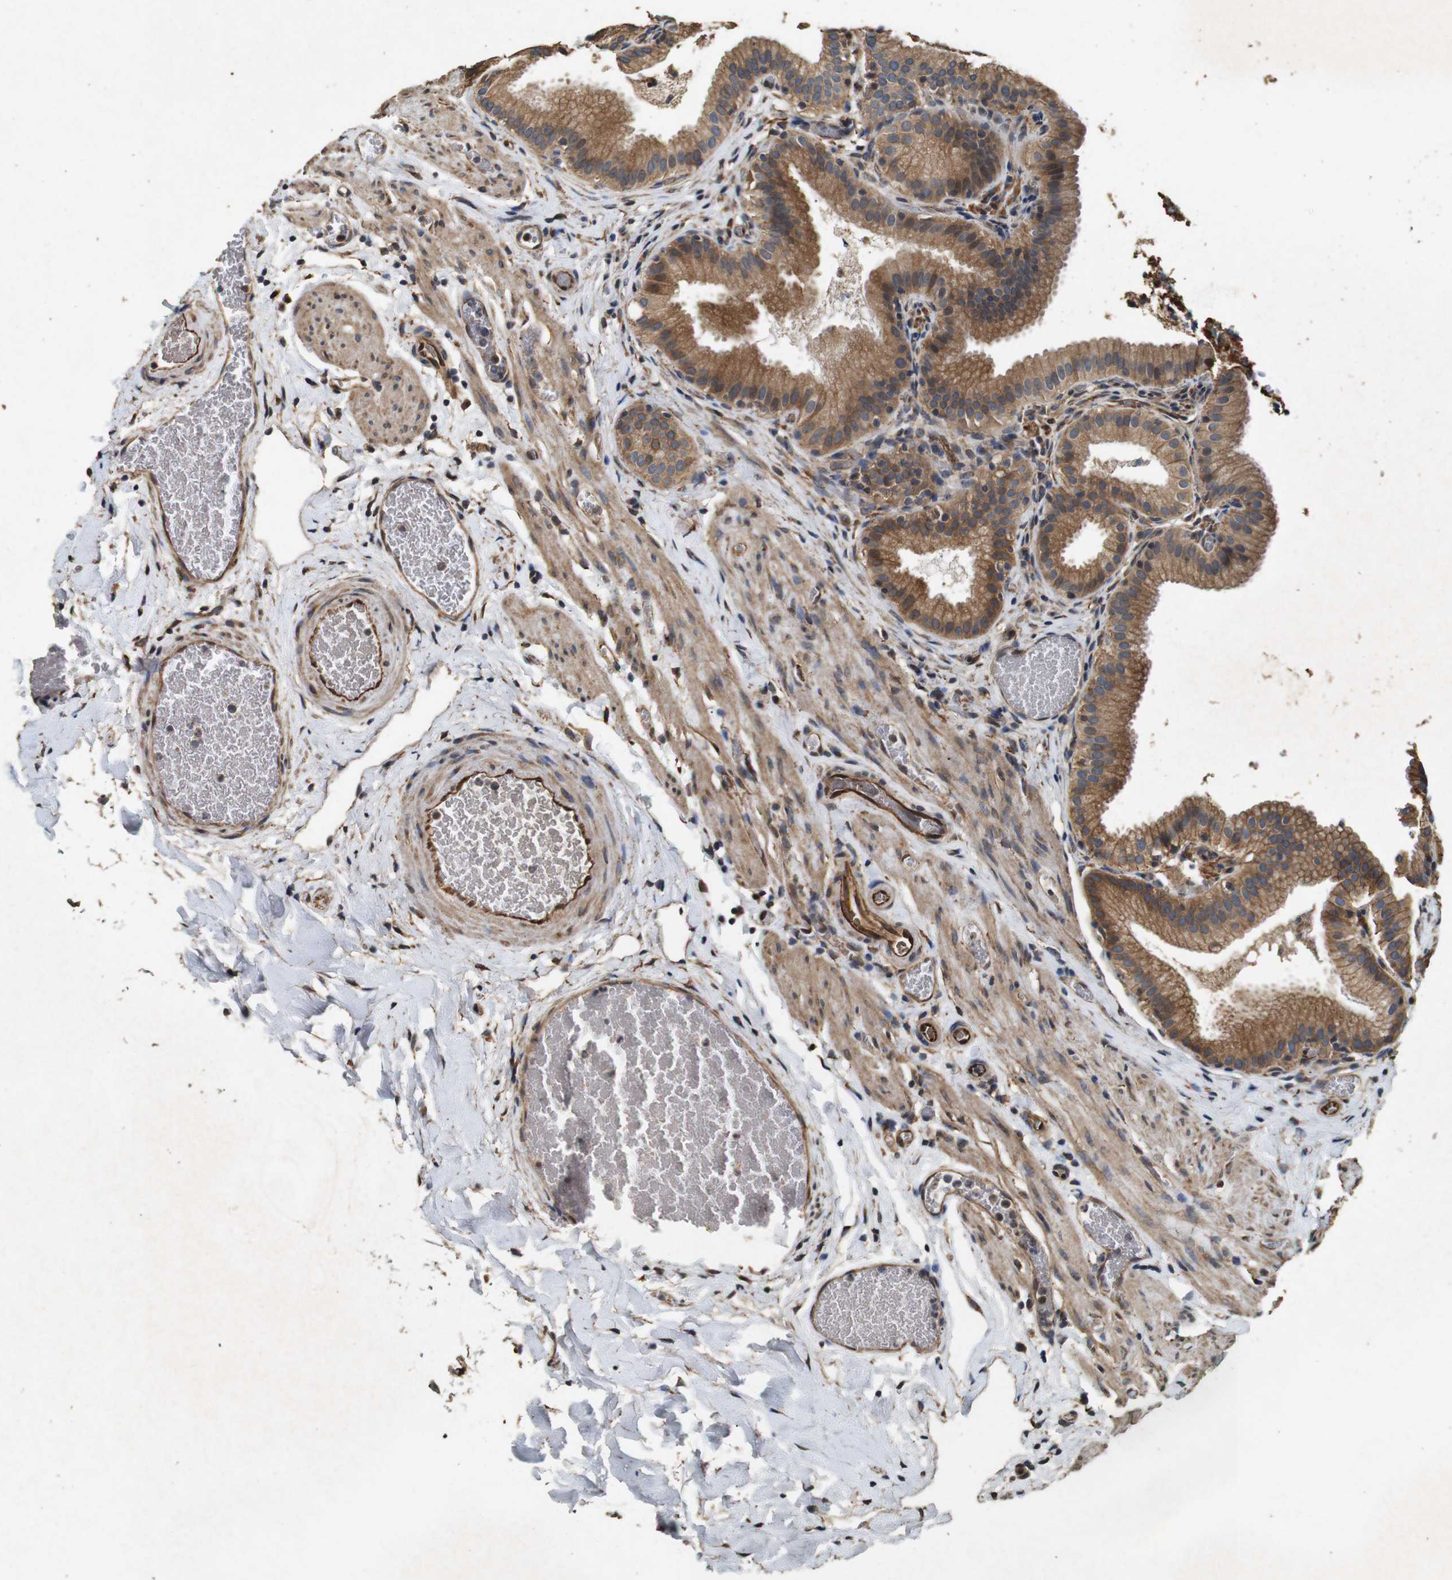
{"staining": {"intensity": "moderate", "quantity": ">75%", "location": "cytoplasmic/membranous"}, "tissue": "gallbladder", "cell_type": "Glandular cells", "image_type": "normal", "snomed": [{"axis": "morphology", "description": "Normal tissue, NOS"}, {"axis": "topography", "description": "Gallbladder"}], "caption": "IHC staining of benign gallbladder, which shows medium levels of moderate cytoplasmic/membranous positivity in approximately >75% of glandular cells indicating moderate cytoplasmic/membranous protein expression. The staining was performed using DAB (3,3'-diaminobenzidine) (brown) for protein detection and nuclei were counterstained in hematoxylin (blue).", "gene": "CNPY4", "patient": {"sex": "male", "age": 54}}